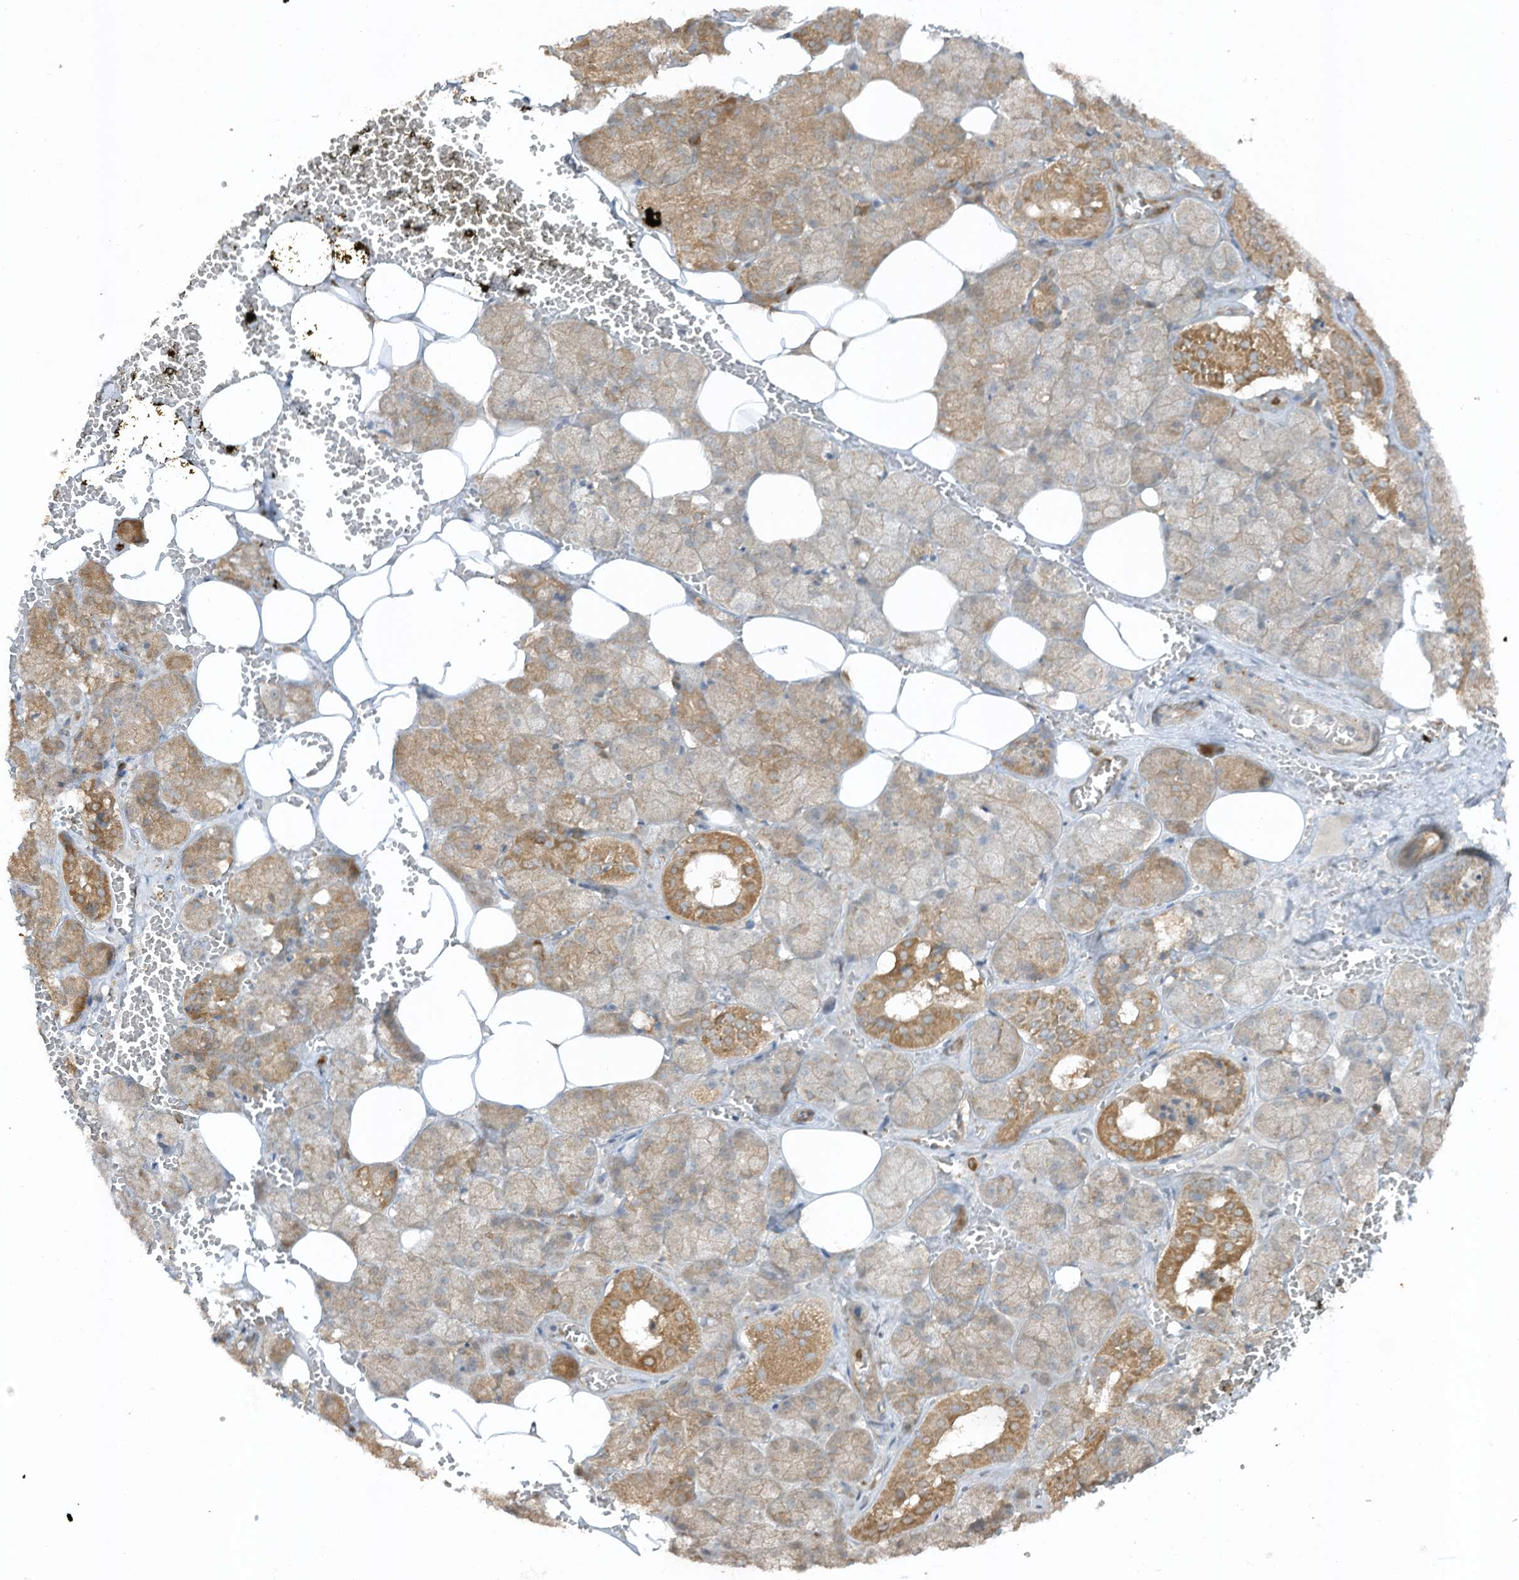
{"staining": {"intensity": "moderate", "quantity": ">75%", "location": "cytoplasmic/membranous"}, "tissue": "salivary gland", "cell_type": "Glandular cells", "image_type": "normal", "snomed": [{"axis": "morphology", "description": "Normal tissue, NOS"}, {"axis": "topography", "description": "Salivary gland"}], "caption": "This is an image of IHC staining of normal salivary gland, which shows moderate expression in the cytoplasmic/membranous of glandular cells.", "gene": "LDAH", "patient": {"sex": "male", "age": 62}}